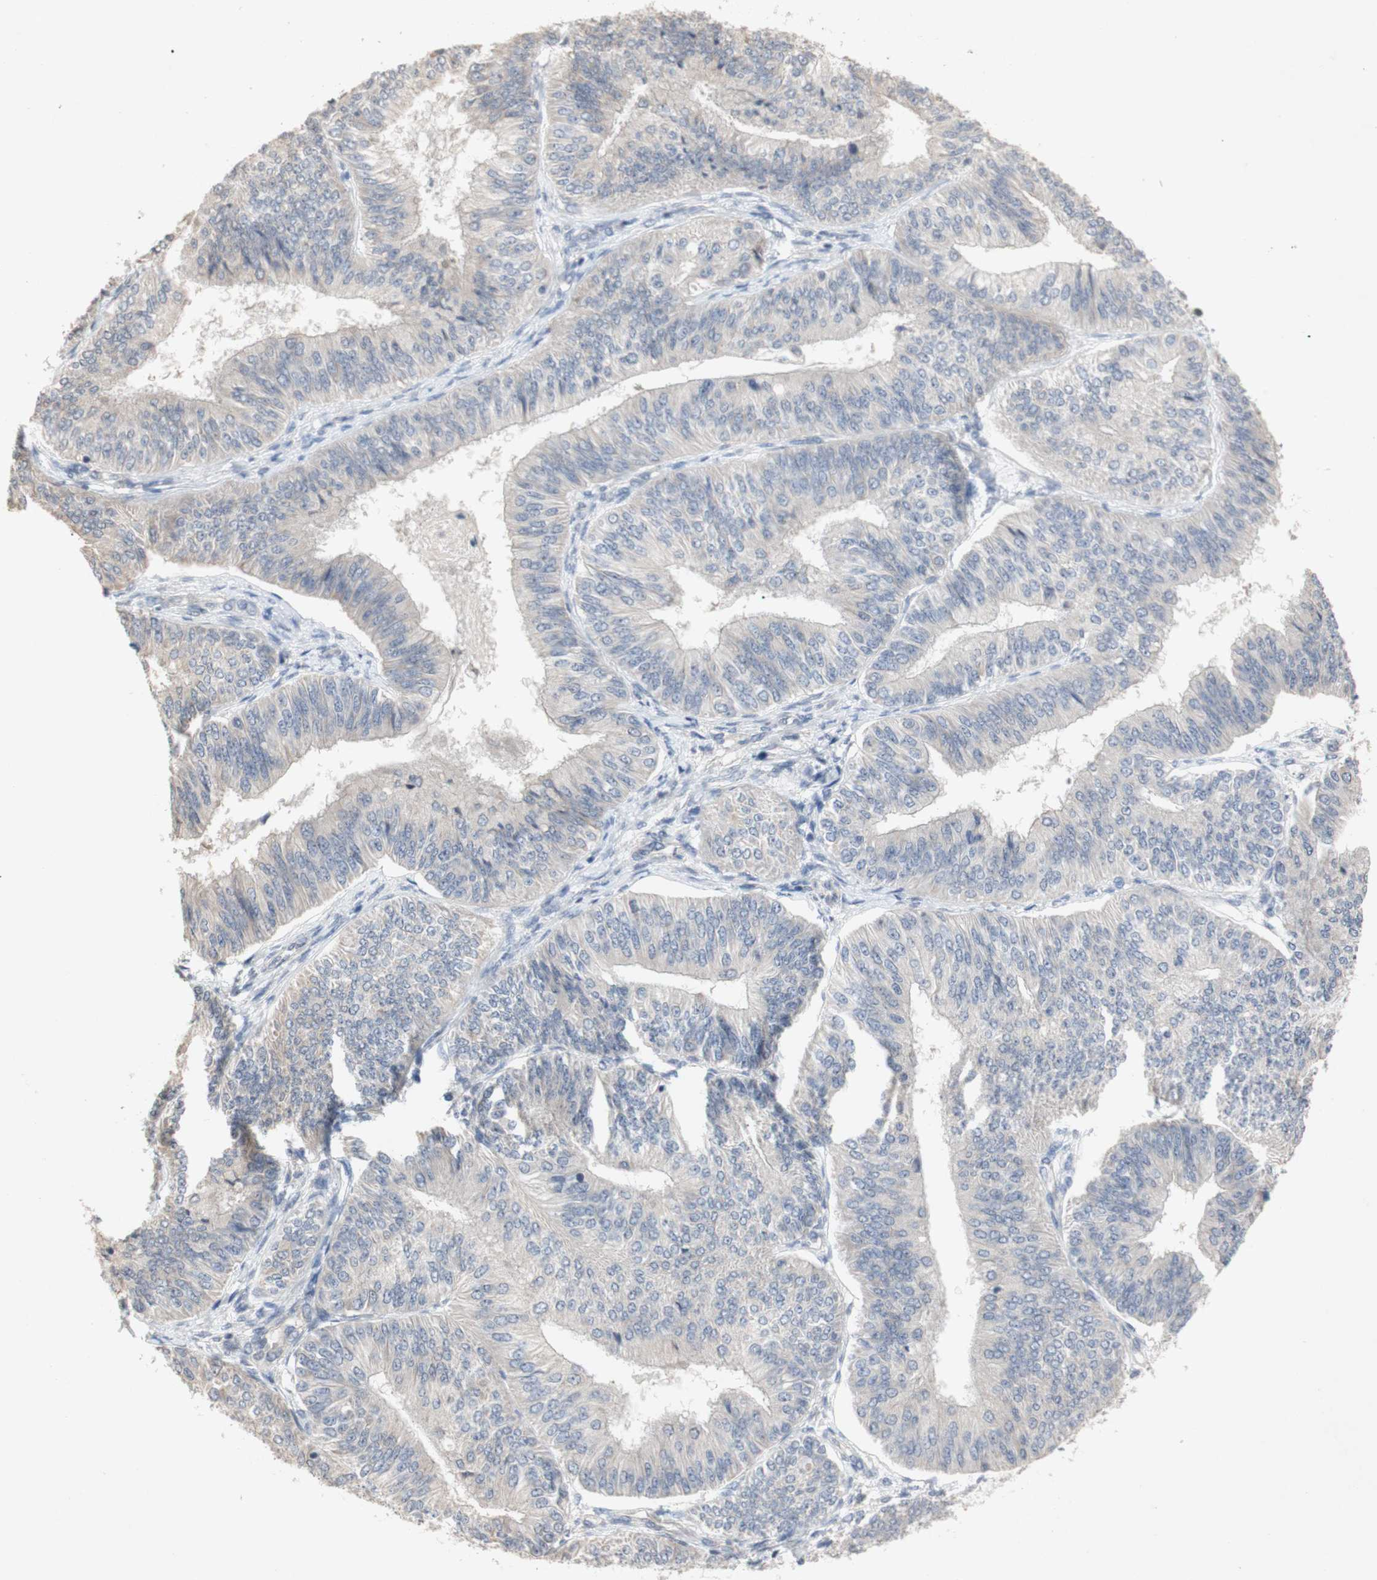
{"staining": {"intensity": "weak", "quantity": ">75%", "location": "cytoplasmic/membranous"}, "tissue": "endometrial cancer", "cell_type": "Tumor cells", "image_type": "cancer", "snomed": [{"axis": "morphology", "description": "Adenocarcinoma, NOS"}, {"axis": "topography", "description": "Endometrium"}], "caption": "Adenocarcinoma (endometrial) tissue displays weak cytoplasmic/membranous positivity in about >75% of tumor cells", "gene": "FOSB", "patient": {"sex": "female", "age": 58}}